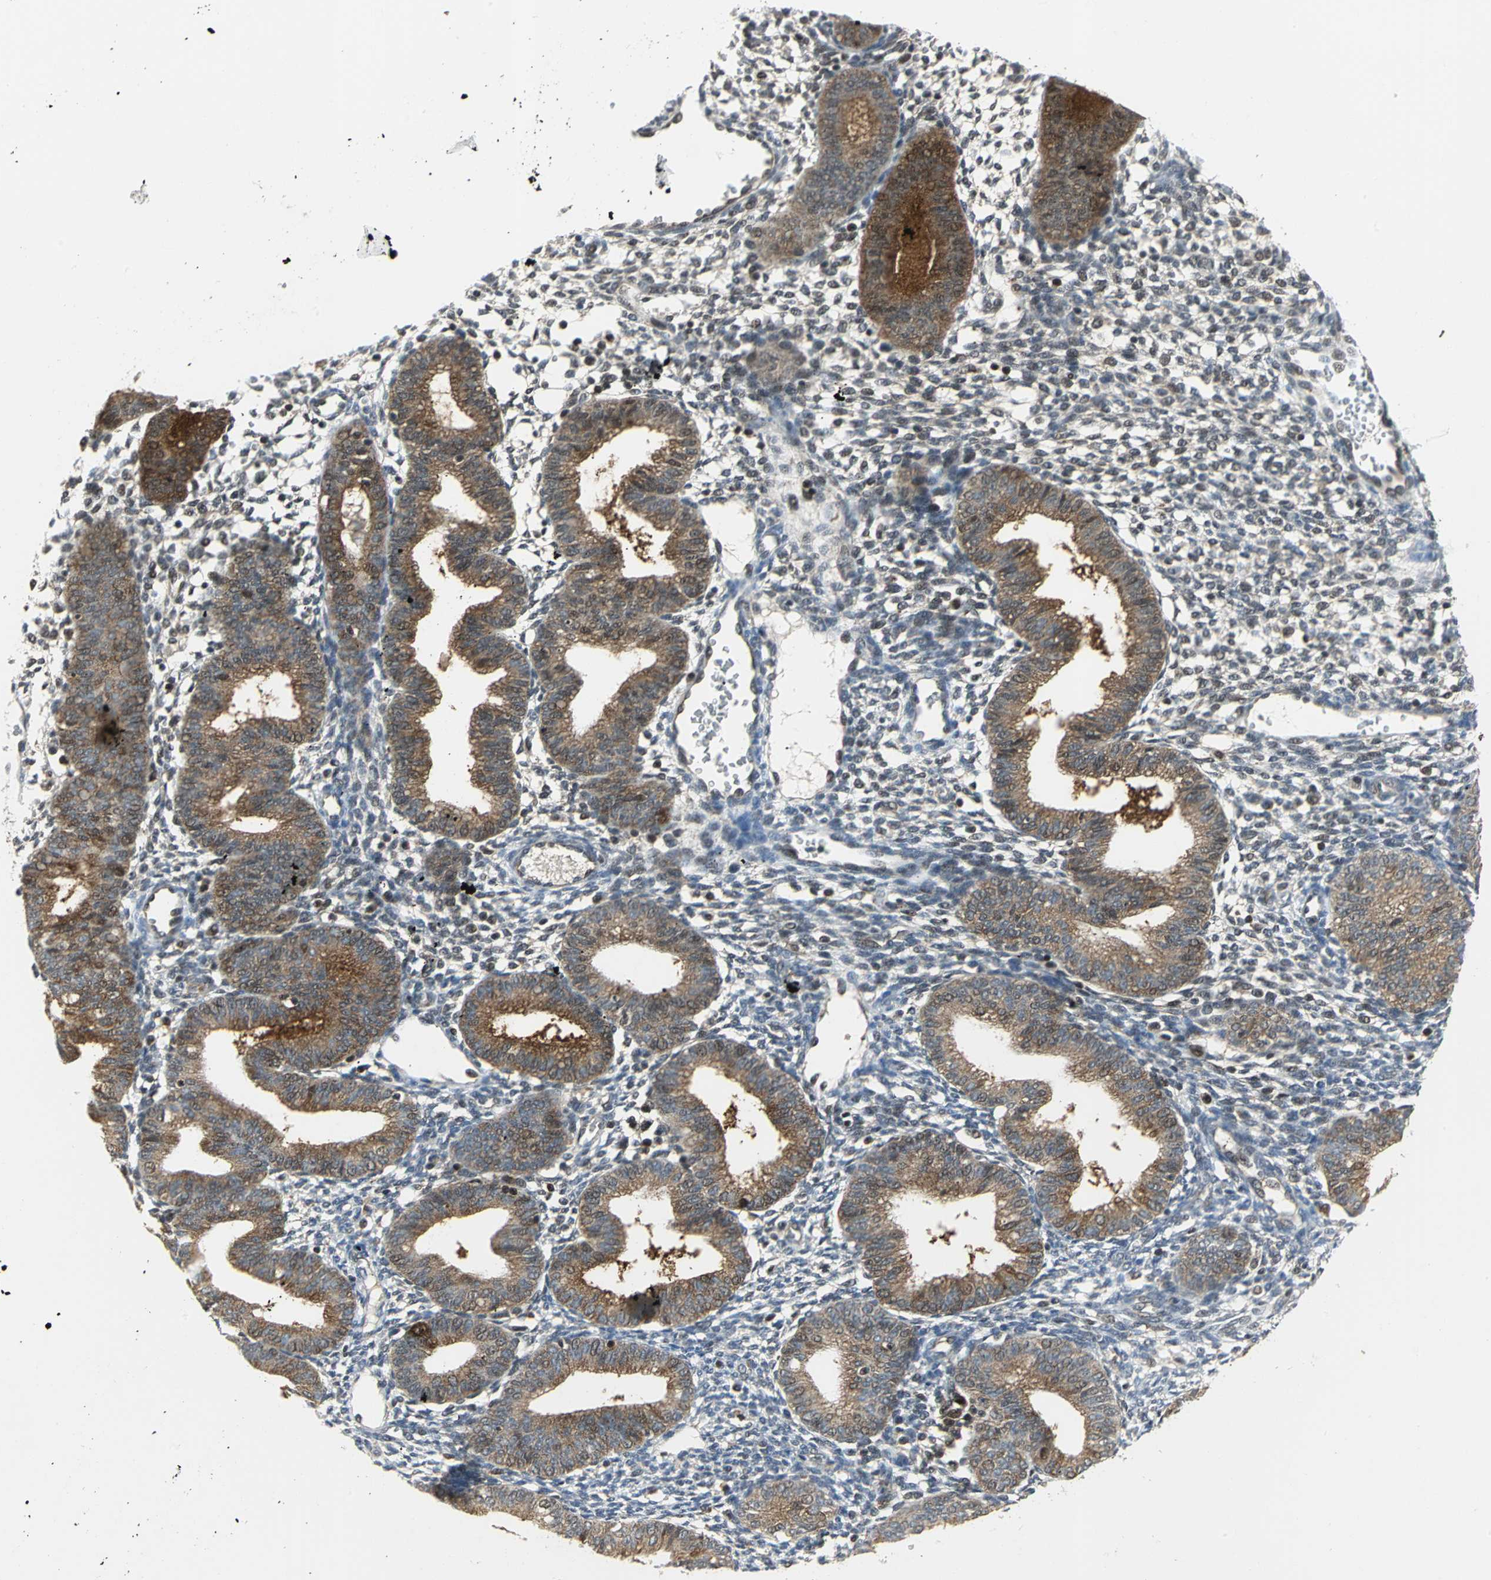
{"staining": {"intensity": "weak", "quantity": "<25%", "location": "nuclear"}, "tissue": "endometrium", "cell_type": "Cells in endometrial stroma", "image_type": "normal", "snomed": [{"axis": "morphology", "description": "Normal tissue, NOS"}, {"axis": "topography", "description": "Endometrium"}], "caption": "This is an immunohistochemistry micrograph of unremarkable human endometrium. There is no positivity in cells in endometrial stroma.", "gene": "PSMA4", "patient": {"sex": "female", "age": 61}}